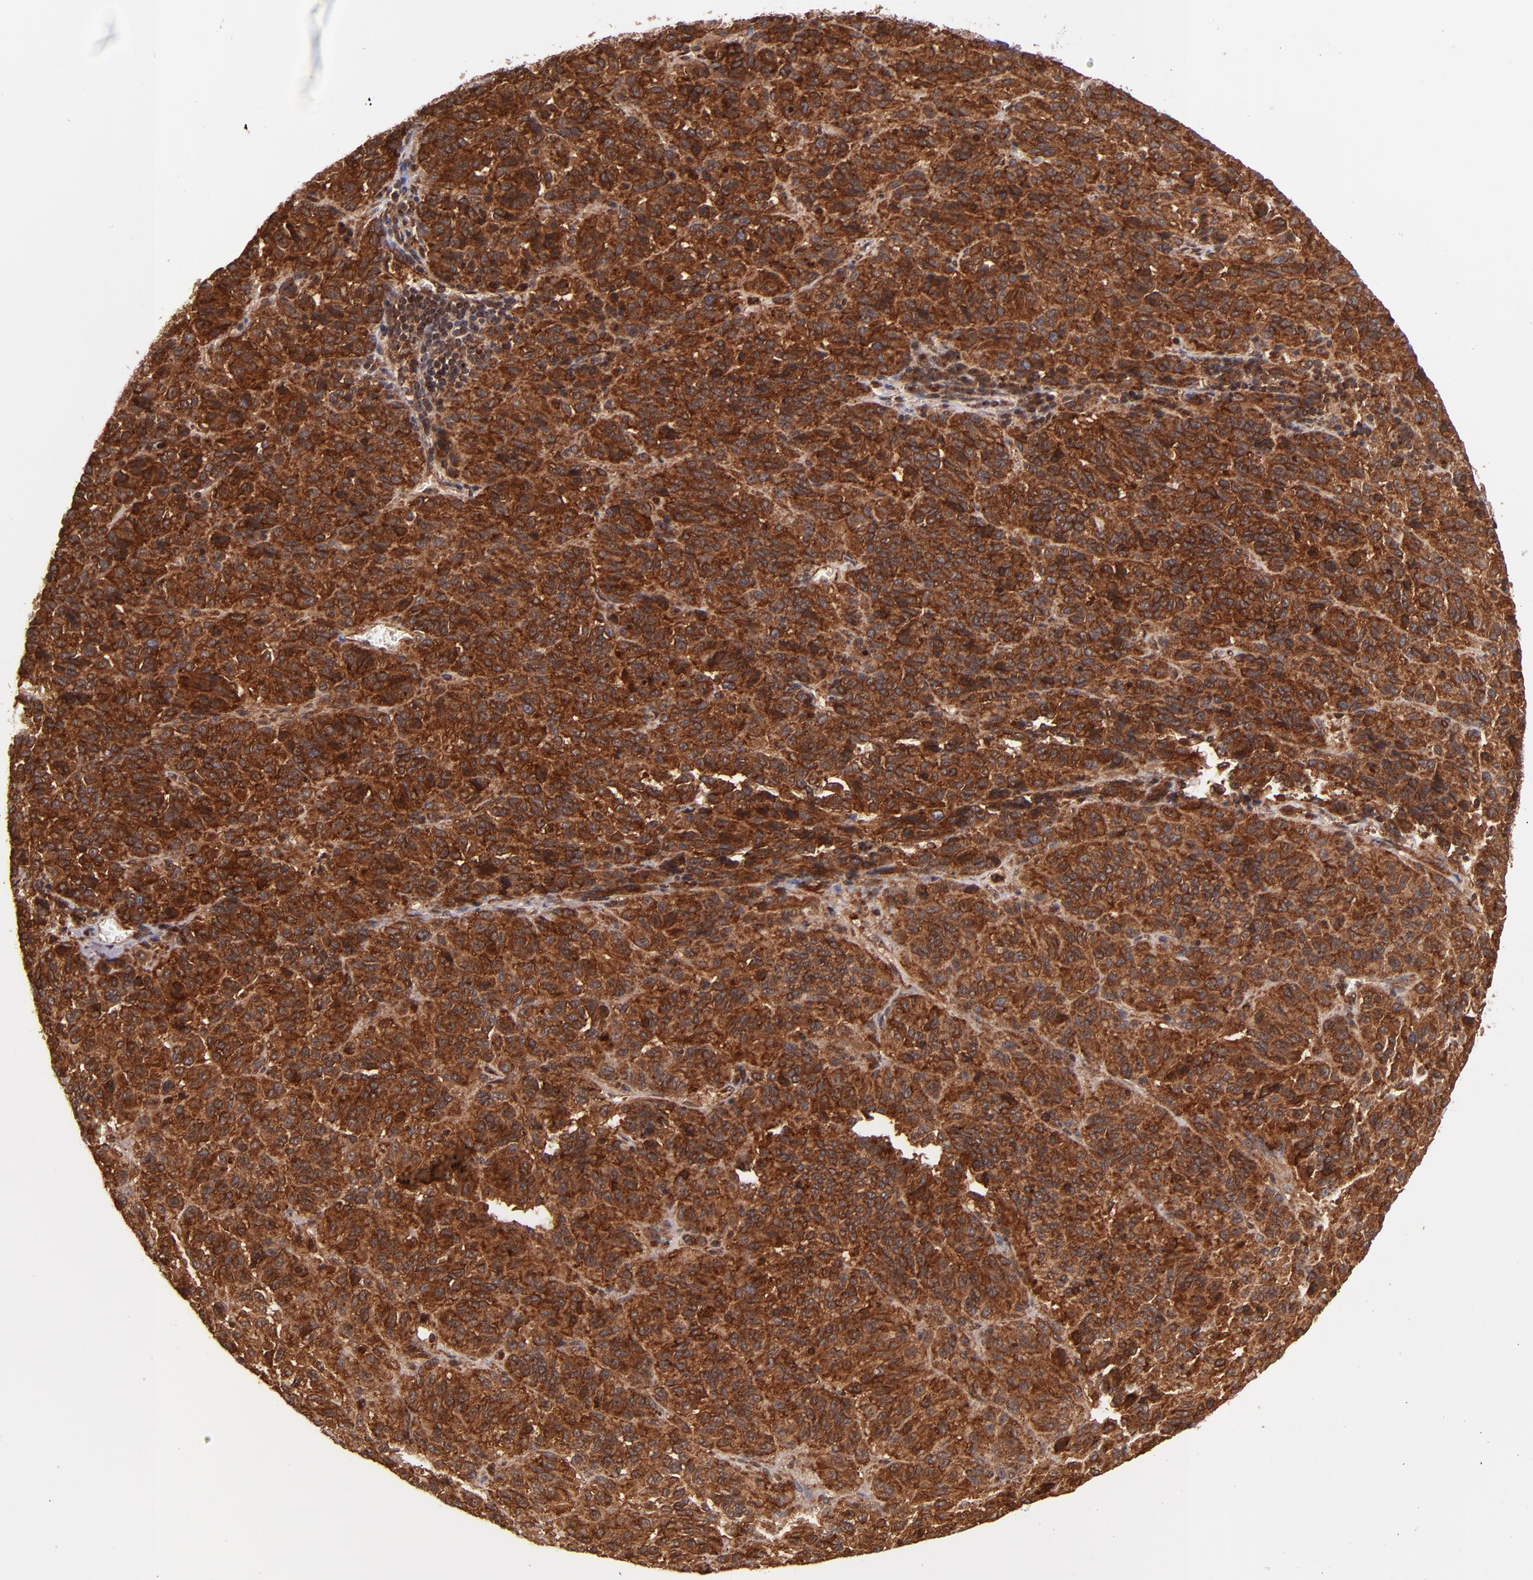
{"staining": {"intensity": "strong", "quantity": ">75%", "location": "cytoplasmic/membranous"}, "tissue": "melanoma", "cell_type": "Tumor cells", "image_type": "cancer", "snomed": [{"axis": "morphology", "description": "Malignant melanoma, Metastatic site"}, {"axis": "topography", "description": "Lung"}], "caption": "An IHC micrograph of neoplastic tissue is shown. Protein staining in brown highlights strong cytoplasmic/membranous positivity in melanoma within tumor cells. (Stains: DAB in brown, nuclei in blue, Microscopy: brightfield microscopy at high magnification).", "gene": "STX8", "patient": {"sex": "male", "age": 64}}